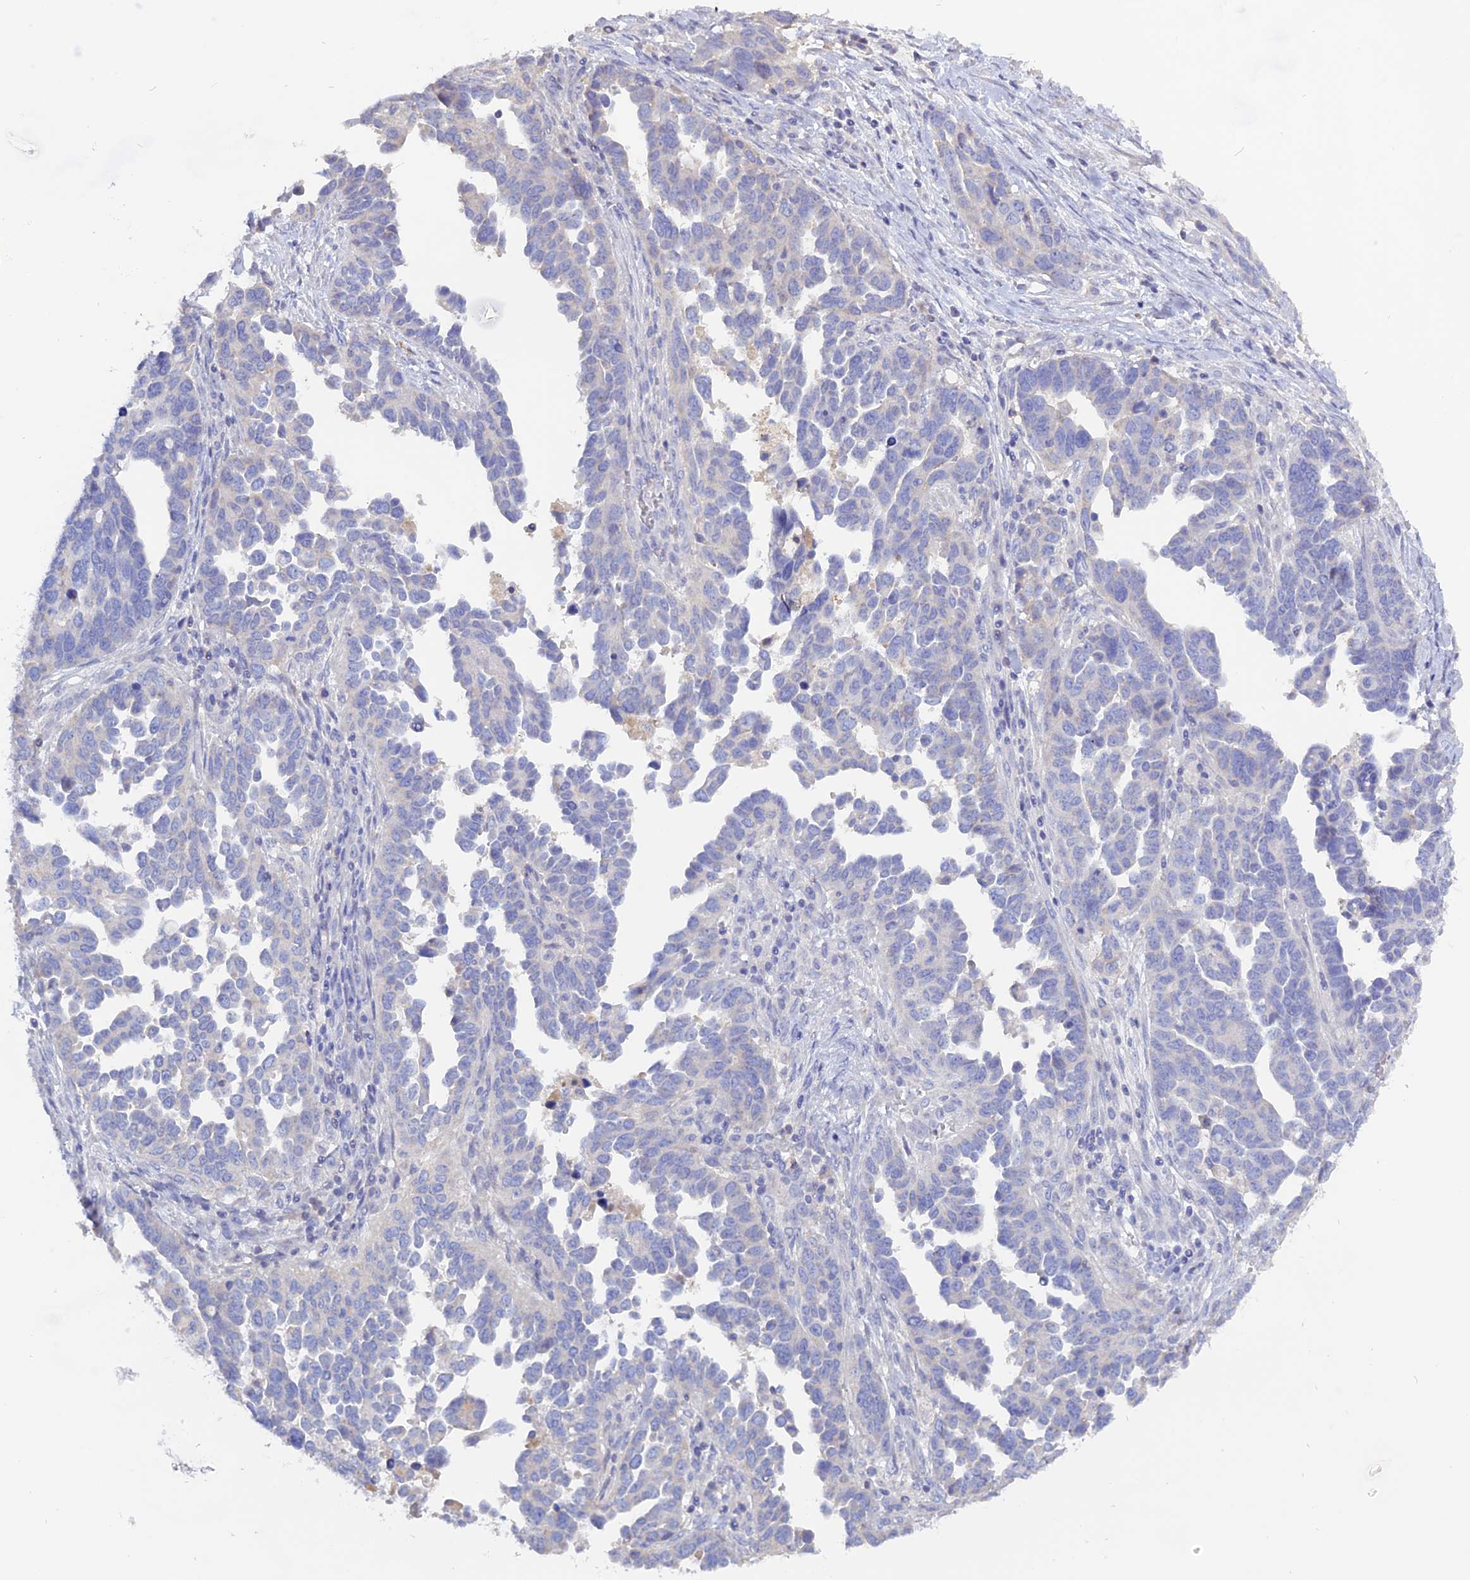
{"staining": {"intensity": "negative", "quantity": "none", "location": "none"}, "tissue": "ovarian cancer", "cell_type": "Tumor cells", "image_type": "cancer", "snomed": [{"axis": "morphology", "description": "Cystadenocarcinoma, serous, NOS"}, {"axis": "topography", "description": "Ovary"}], "caption": "An image of human ovarian cancer (serous cystadenocarcinoma) is negative for staining in tumor cells.", "gene": "ADGRA1", "patient": {"sex": "female", "age": 54}}